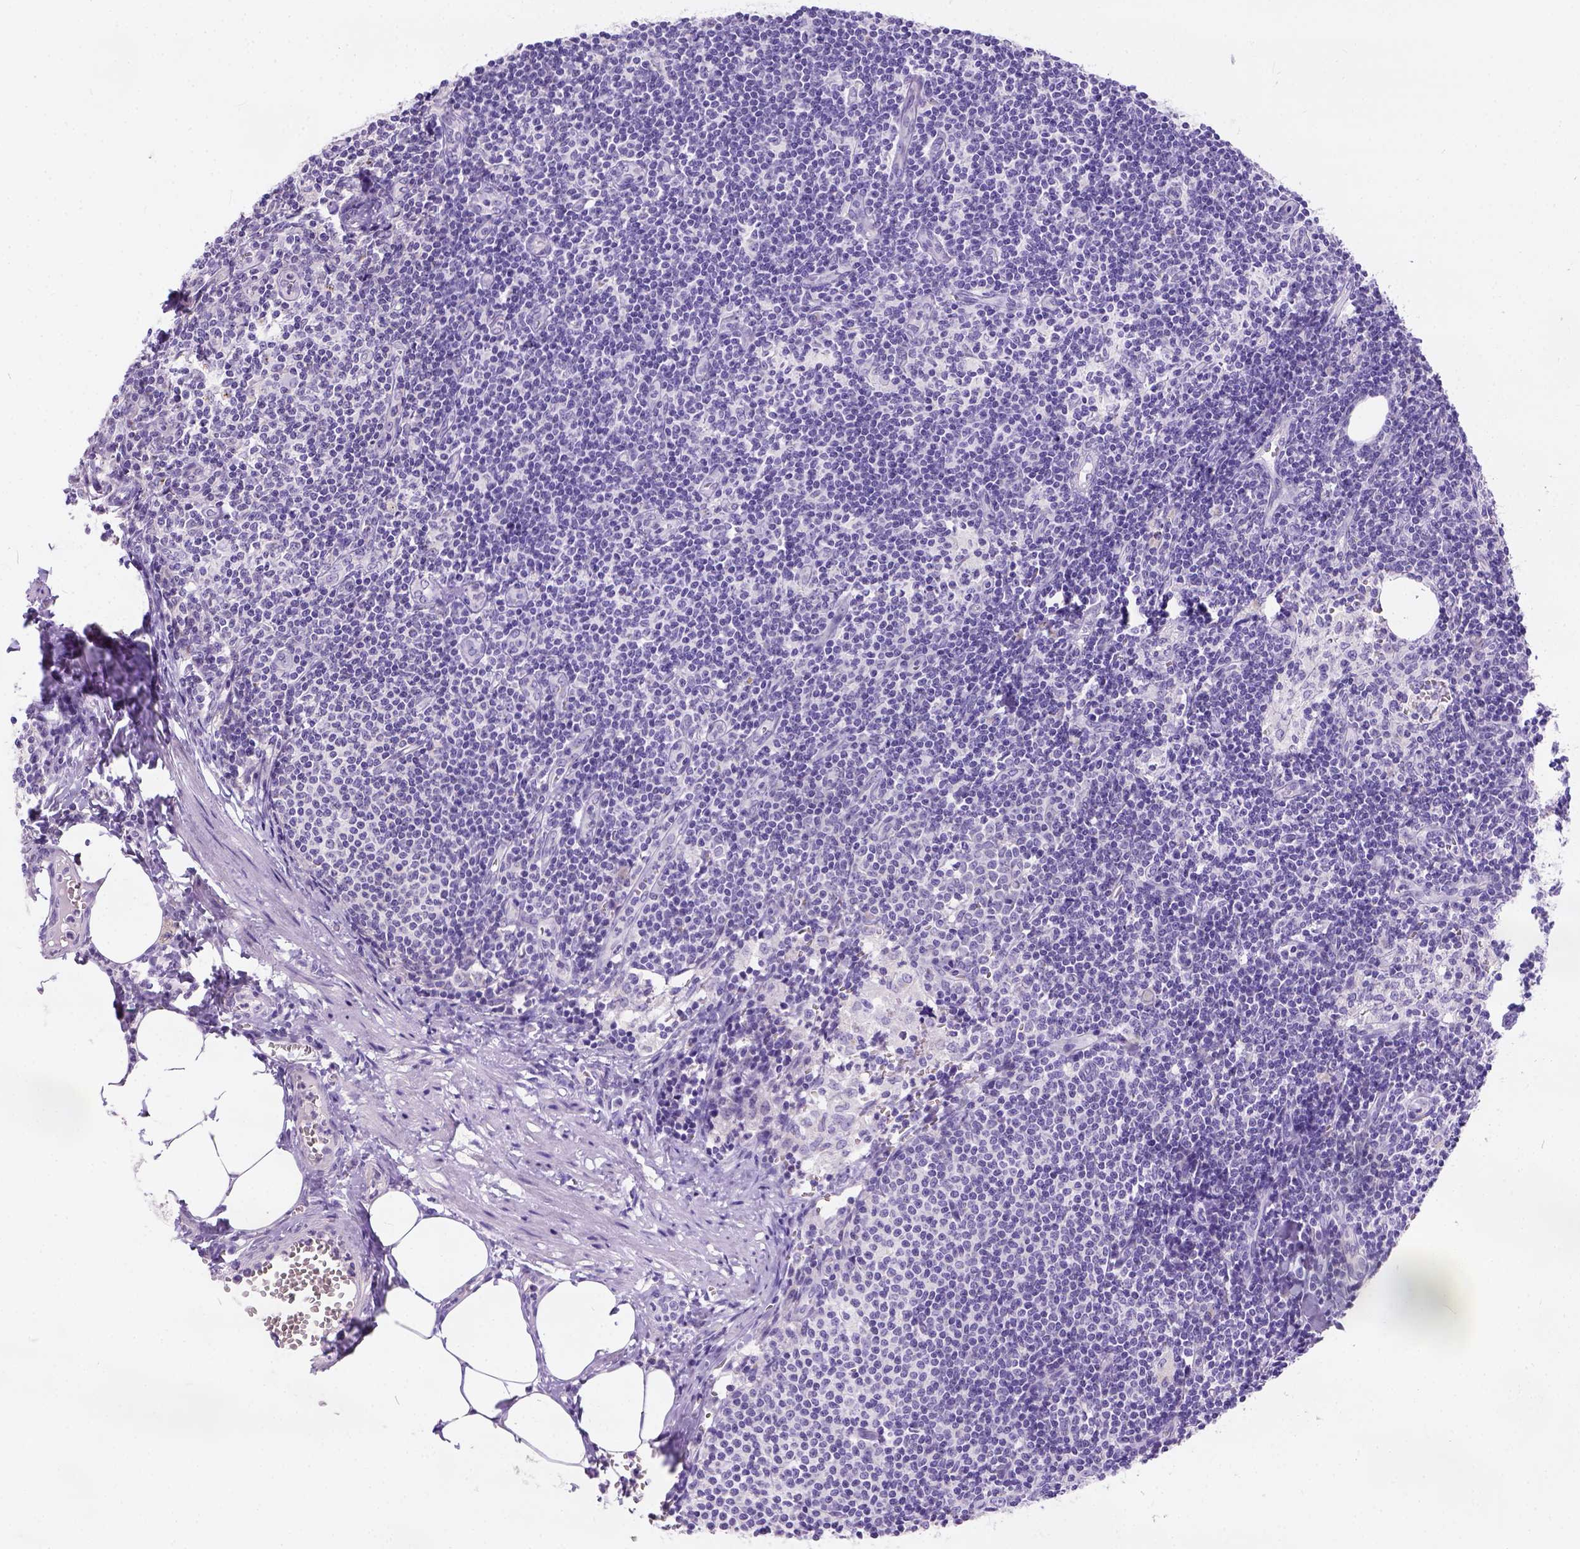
{"staining": {"intensity": "negative", "quantity": "none", "location": "none"}, "tissue": "lymph node", "cell_type": "Germinal center cells", "image_type": "normal", "snomed": [{"axis": "morphology", "description": "Normal tissue, NOS"}, {"axis": "topography", "description": "Lymph node"}], "caption": "Photomicrograph shows no protein expression in germinal center cells of unremarkable lymph node.", "gene": "PHF7", "patient": {"sex": "female", "age": 50}}